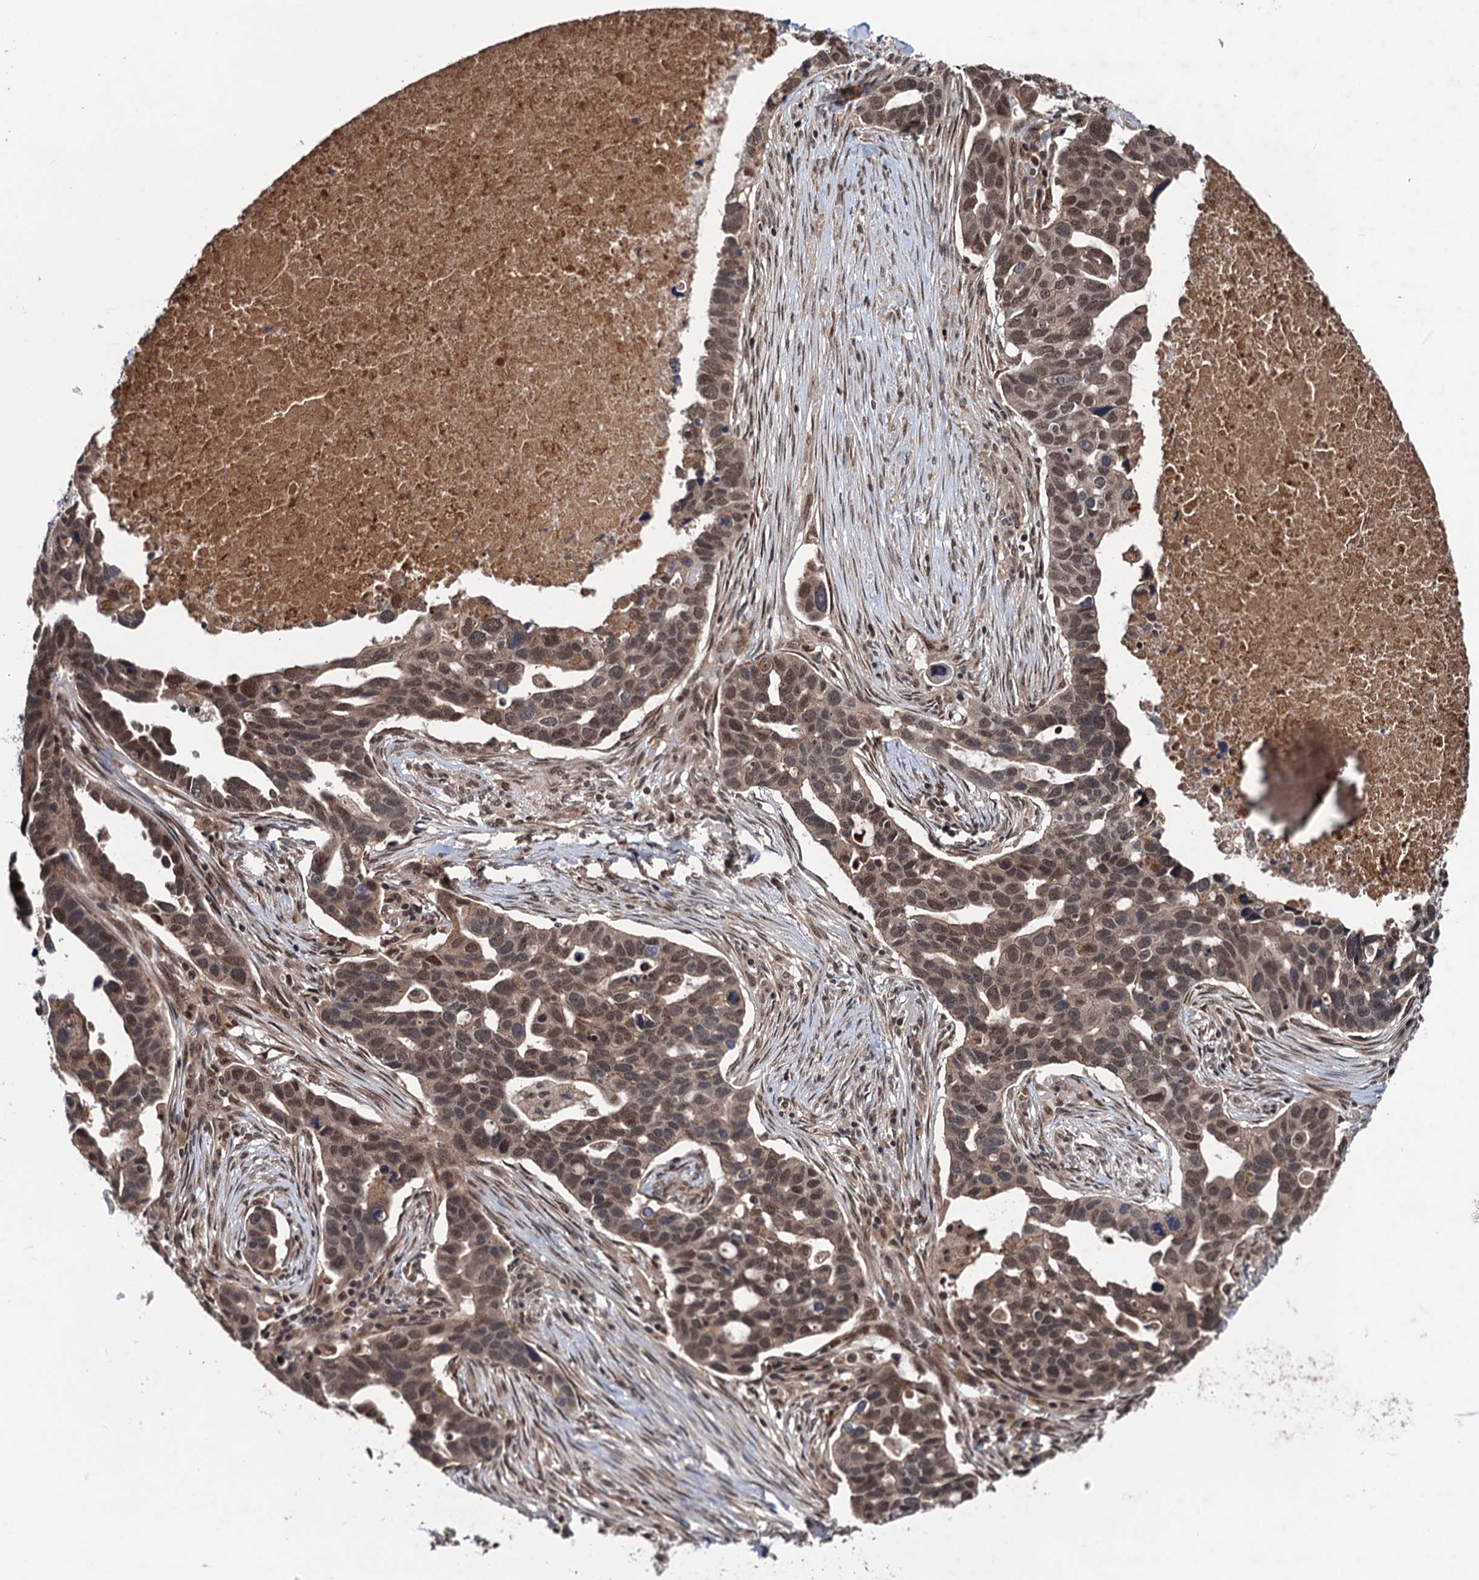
{"staining": {"intensity": "moderate", "quantity": ">75%", "location": "nuclear"}, "tissue": "ovarian cancer", "cell_type": "Tumor cells", "image_type": "cancer", "snomed": [{"axis": "morphology", "description": "Cystadenocarcinoma, serous, NOS"}, {"axis": "topography", "description": "Ovary"}], "caption": "Protein expression analysis of ovarian serous cystadenocarcinoma demonstrates moderate nuclear positivity in approximately >75% of tumor cells. (DAB (3,3'-diaminobenzidine) IHC with brightfield microscopy, high magnification).", "gene": "RASSF4", "patient": {"sex": "female", "age": 54}}